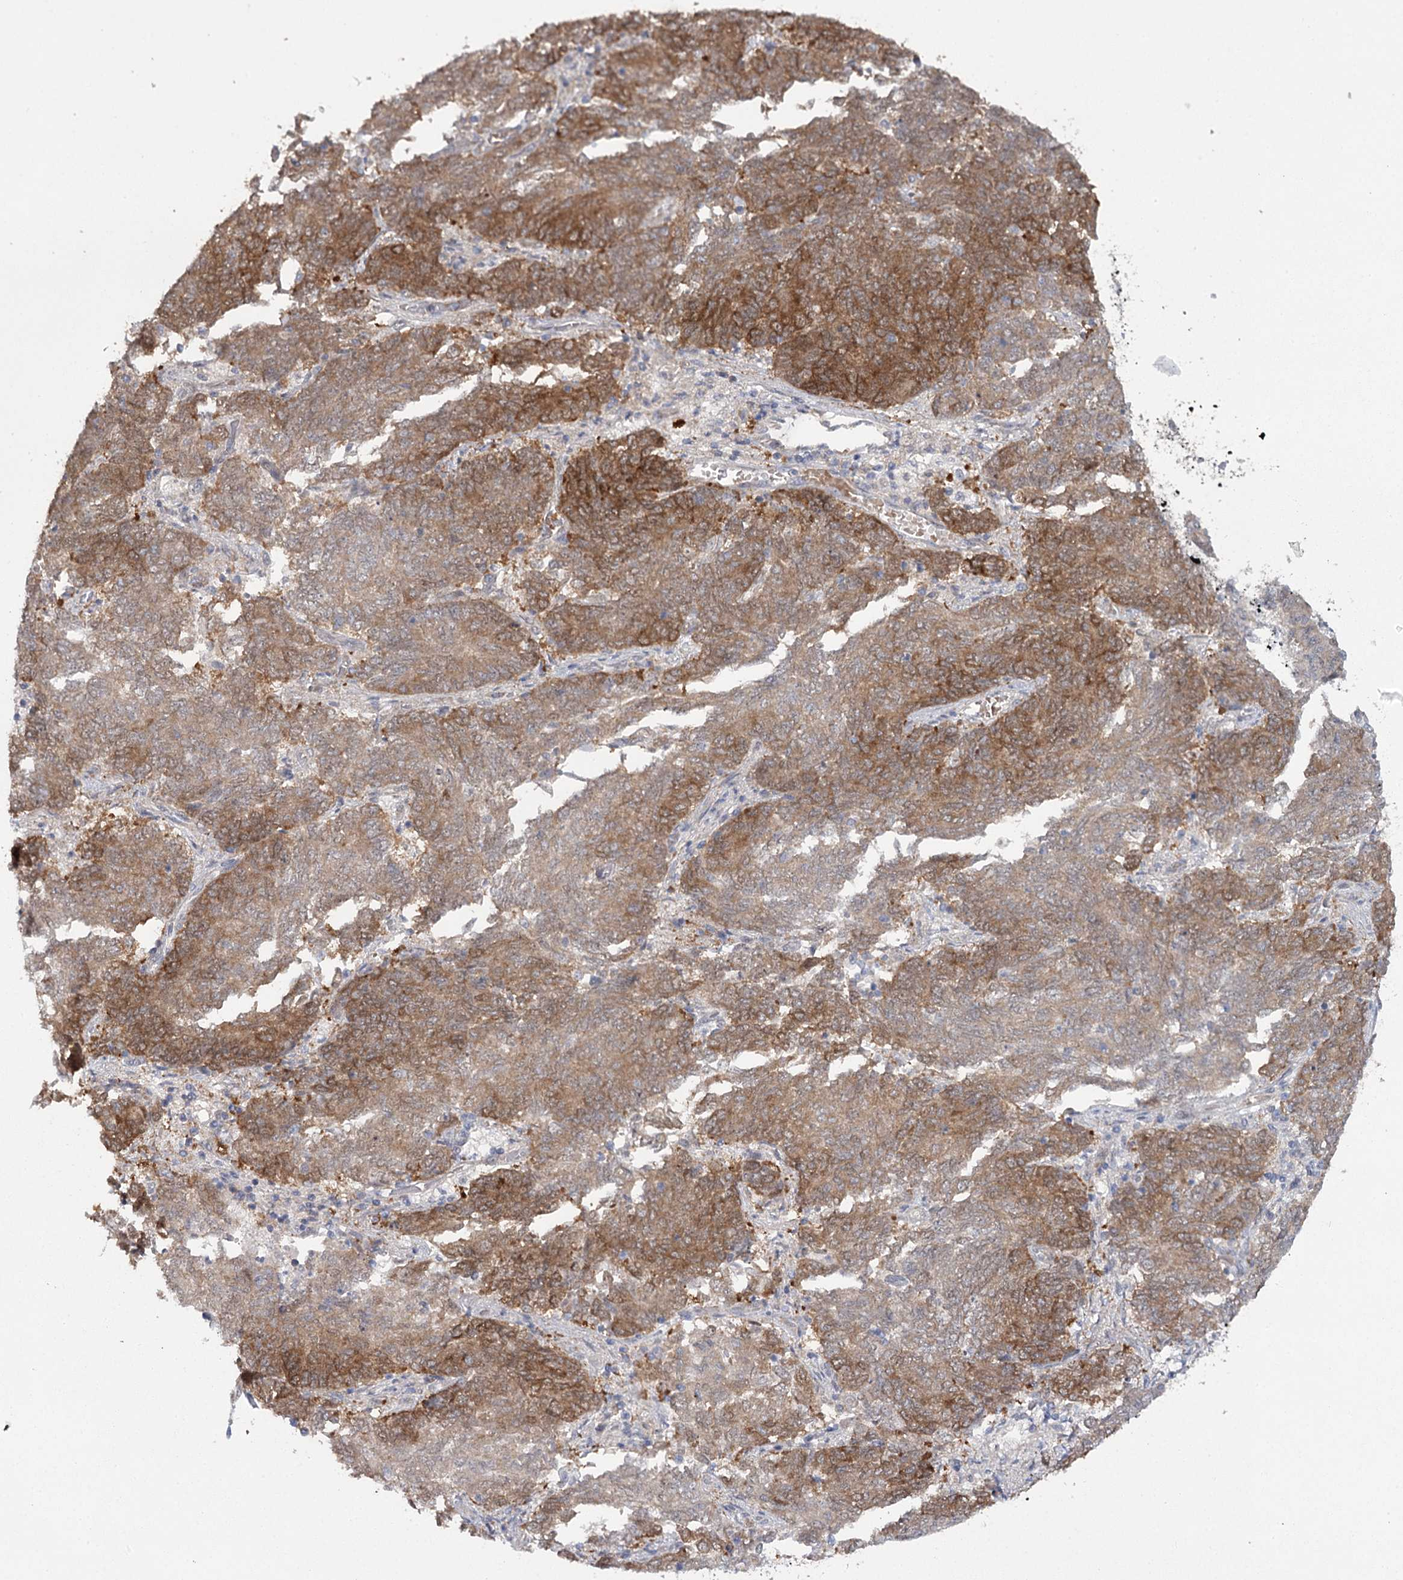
{"staining": {"intensity": "moderate", "quantity": ">75%", "location": "cytoplasmic/membranous"}, "tissue": "endometrial cancer", "cell_type": "Tumor cells", "image_type": "cancer", "snomed": [{"axis": "morphology", "description": "Adenocarcinoma, NOS"}, {"axis": "topography", "description": "Endometrium"}], "caption": "Protein staining by IHC shows moderate cytoplasmic/membranous expression in about >75% of tumor cells in endometrial cancer. The protein is shown in brown color, while the nuclei are stained blue.", "gene": "MAP3K13", "patient": {"sex": "female", "age": 80}}